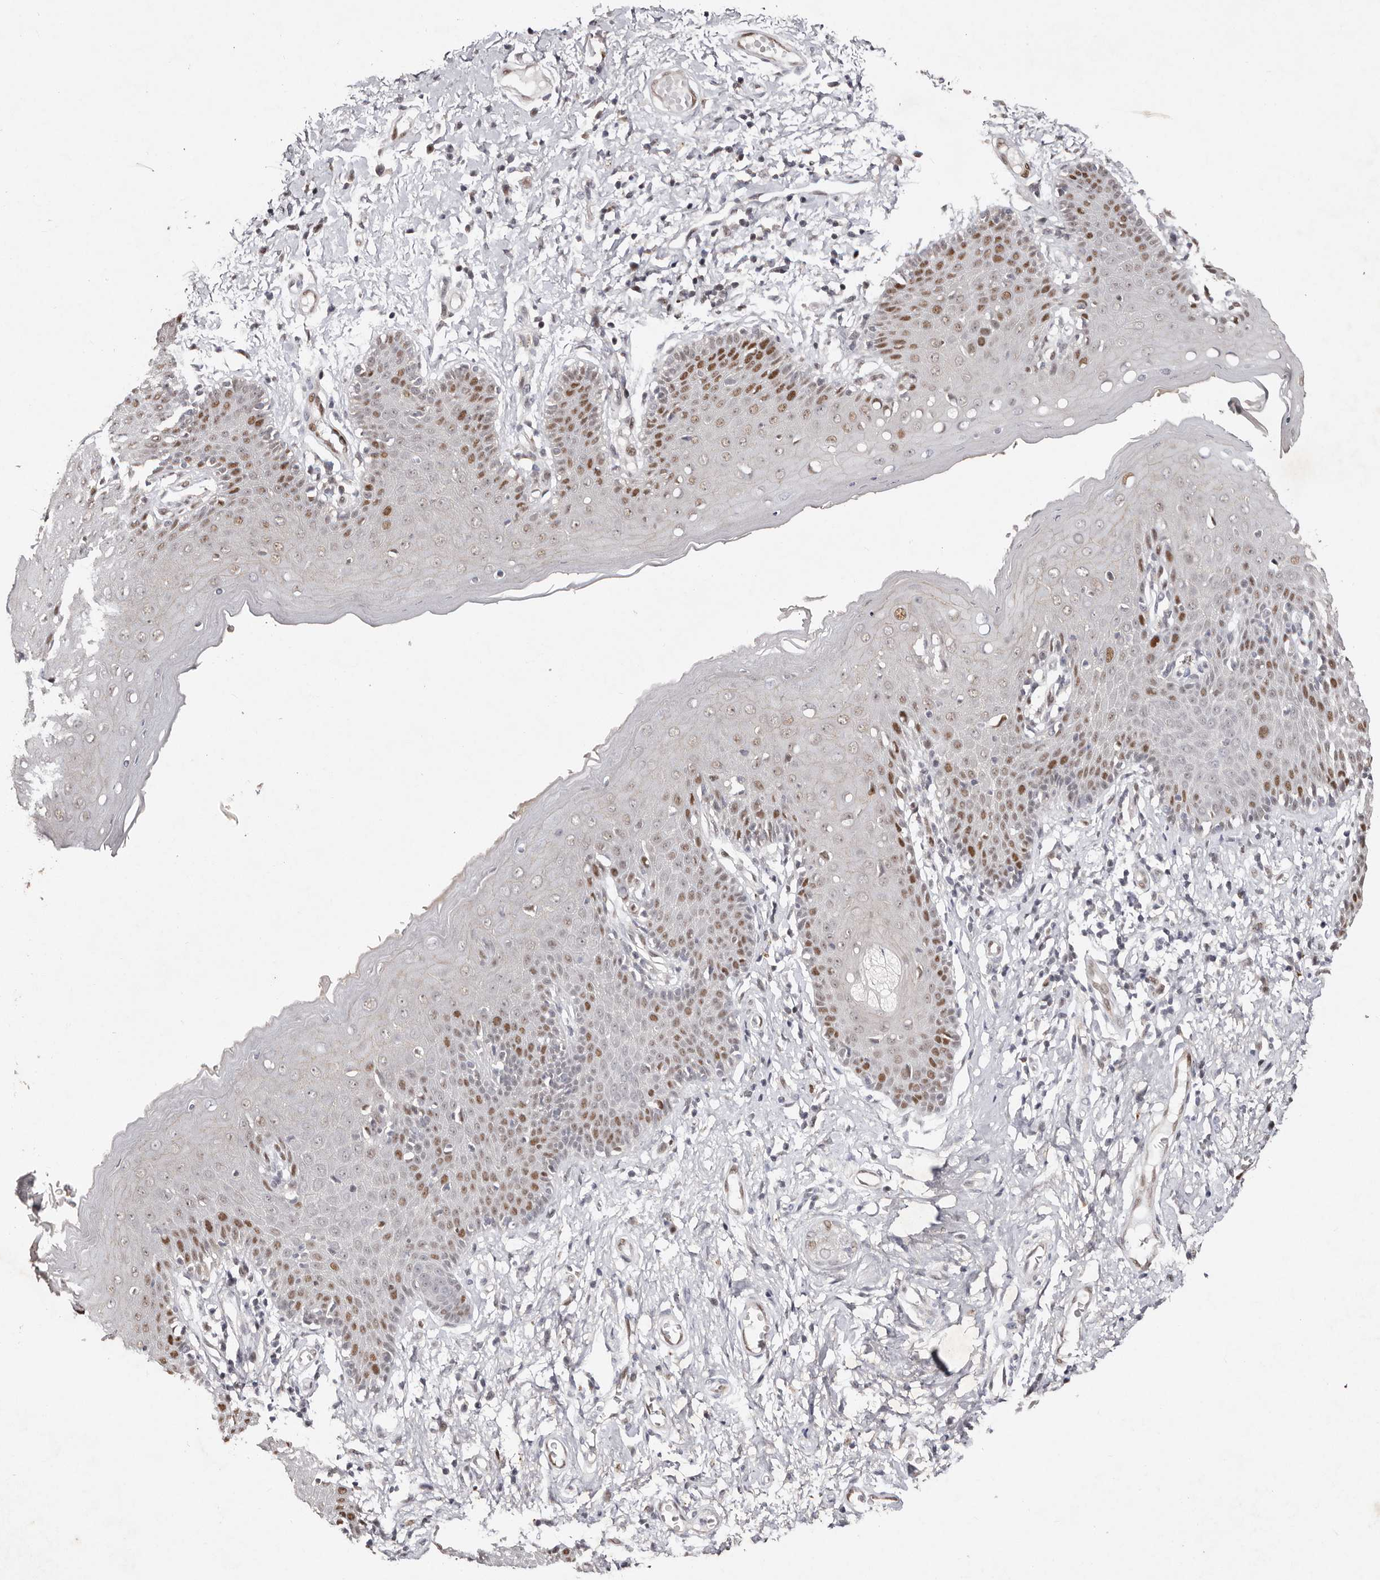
{"staining": {"intensity": "moderate", "quantity": "25%-75%", "location": "nuclear"}, "tissue": "skin", "cell_type": "Epidermal cells", "image_type": "normal", "snomed": [{"axis": "morphology", "description": "Normal tissue, NOS"}, {"axis": "topography", "description": "Vulva"}], "caption": "Brown immunohistochemical staining in unremarkable human skin displays moderate nuclear staining in approximately 25%-75% of epidermal cells.", "gene": "KLF7", "patient": {"sex": "female", "age": 66}}